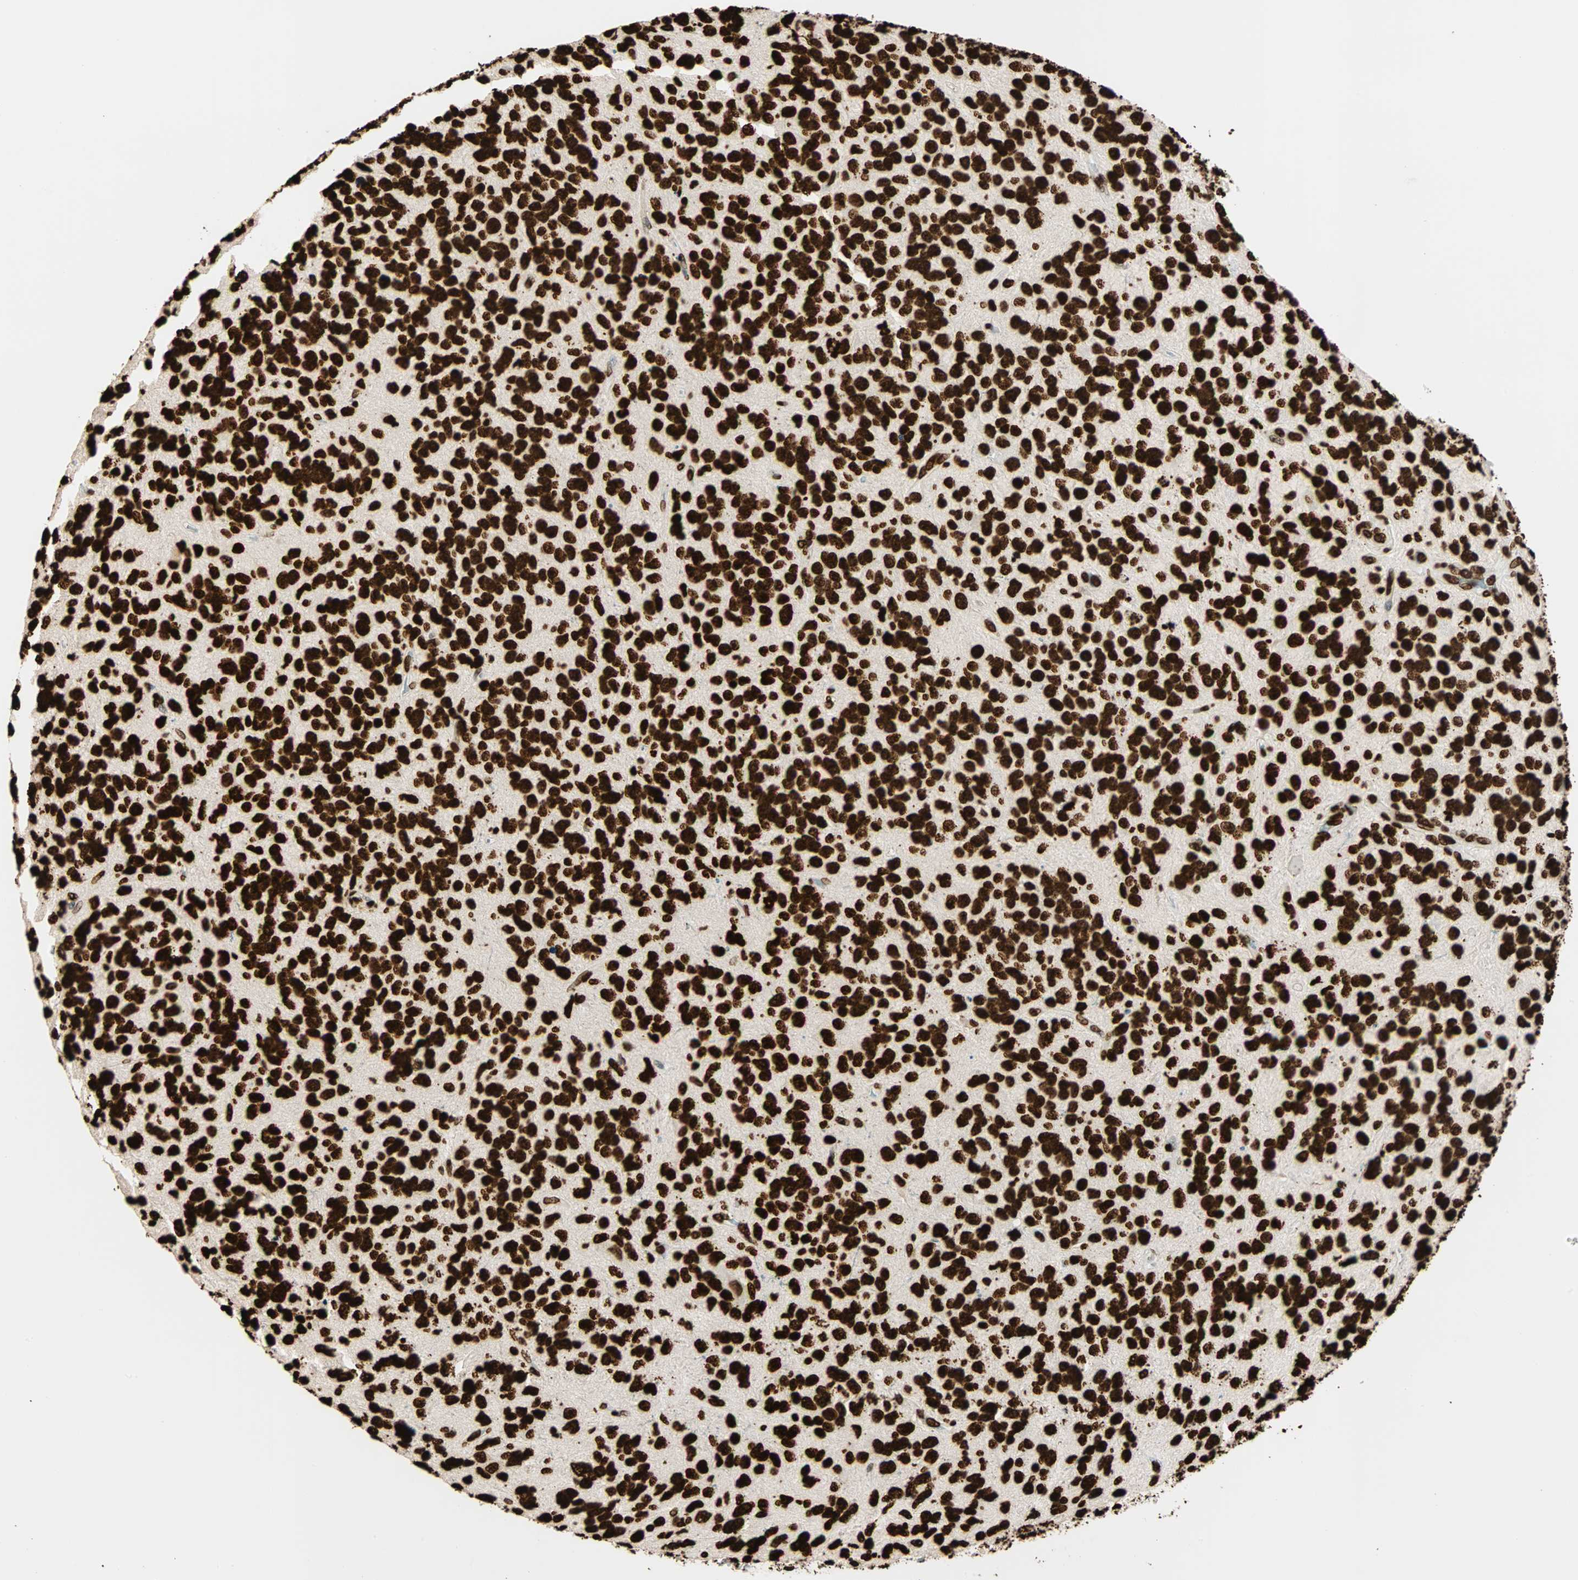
{"staining": {"intensity": "strong", "quantity": ">75%", "location": "nuclear"}, "tissue": "glioma", "cell_type": "Tumor cells", "image_type": "cancer", "snomed": [{"axis": "morphology", "description": "Glioma, malignant, High grade"}, {"axis": "topography", "description": "Brain"}], "caption": "A photomicrograph showing strong nuclear expression in approximately >75% of tumor cells in malignant glioma (high-grade), as visualized by brown immunohistochemical staining.", "gene": "GLI2", "patient": {"sex": "female", "age": 58}}